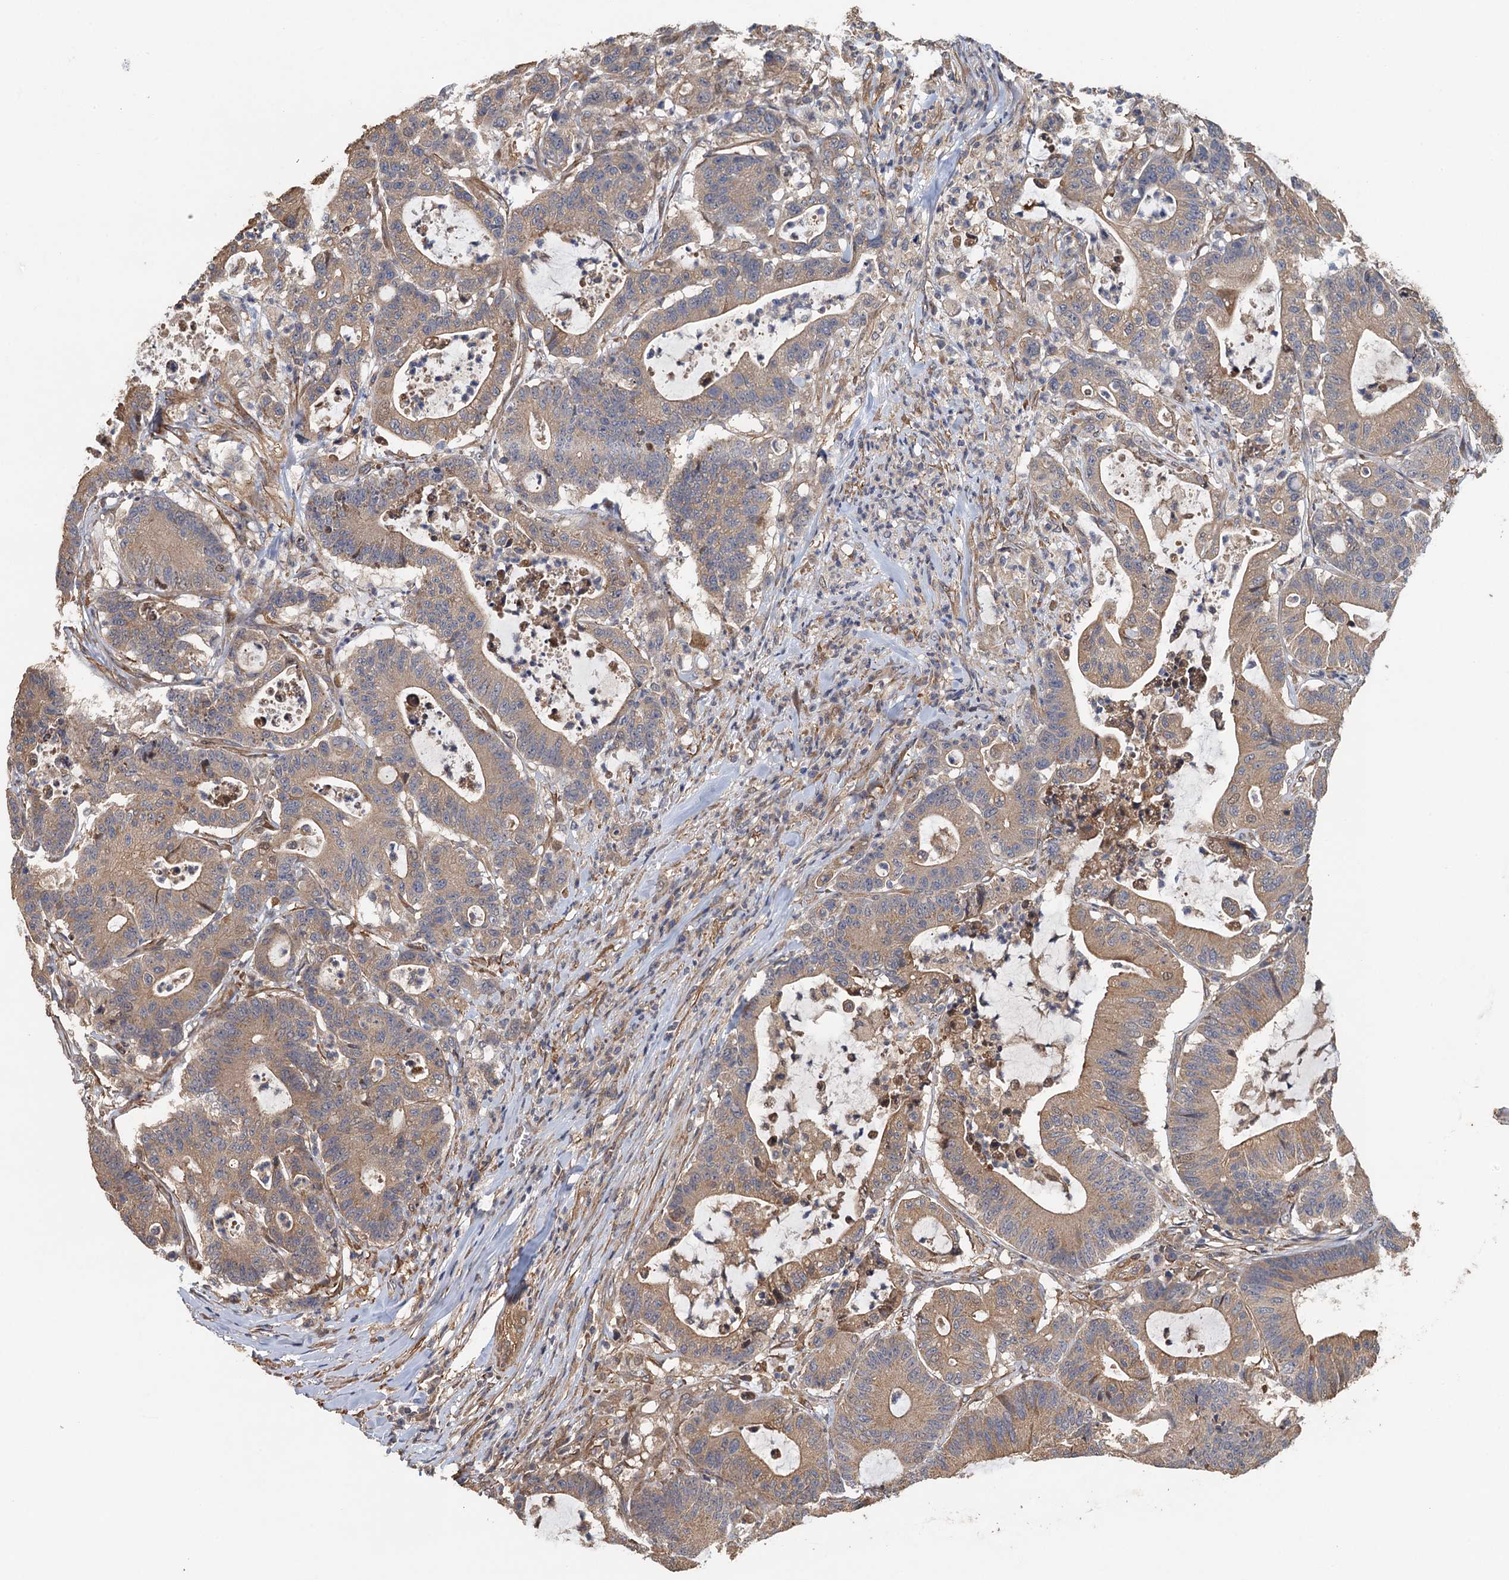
{"staining": {"intensity": "moderate", "quantity": ">75%", "location": "cytoplasmic/membranous"}, "tissue": "colorectal cancer", "cell_type": "Tumor cells", "image_type": "cancer", "snomed": [{"axis": "morphology", "description": "Adenocarcinoma, NOS"}, {"axis": "topography", "description": "Colon"}], "caption": "Immunohistochemical staining of human colorectal cancer exhibits moderate cytoplasmic/membranous protein expression in approximately >75% of tumor cells.", "gene": "MEAK7", "patient": {"sex": "female", "age": 84}}